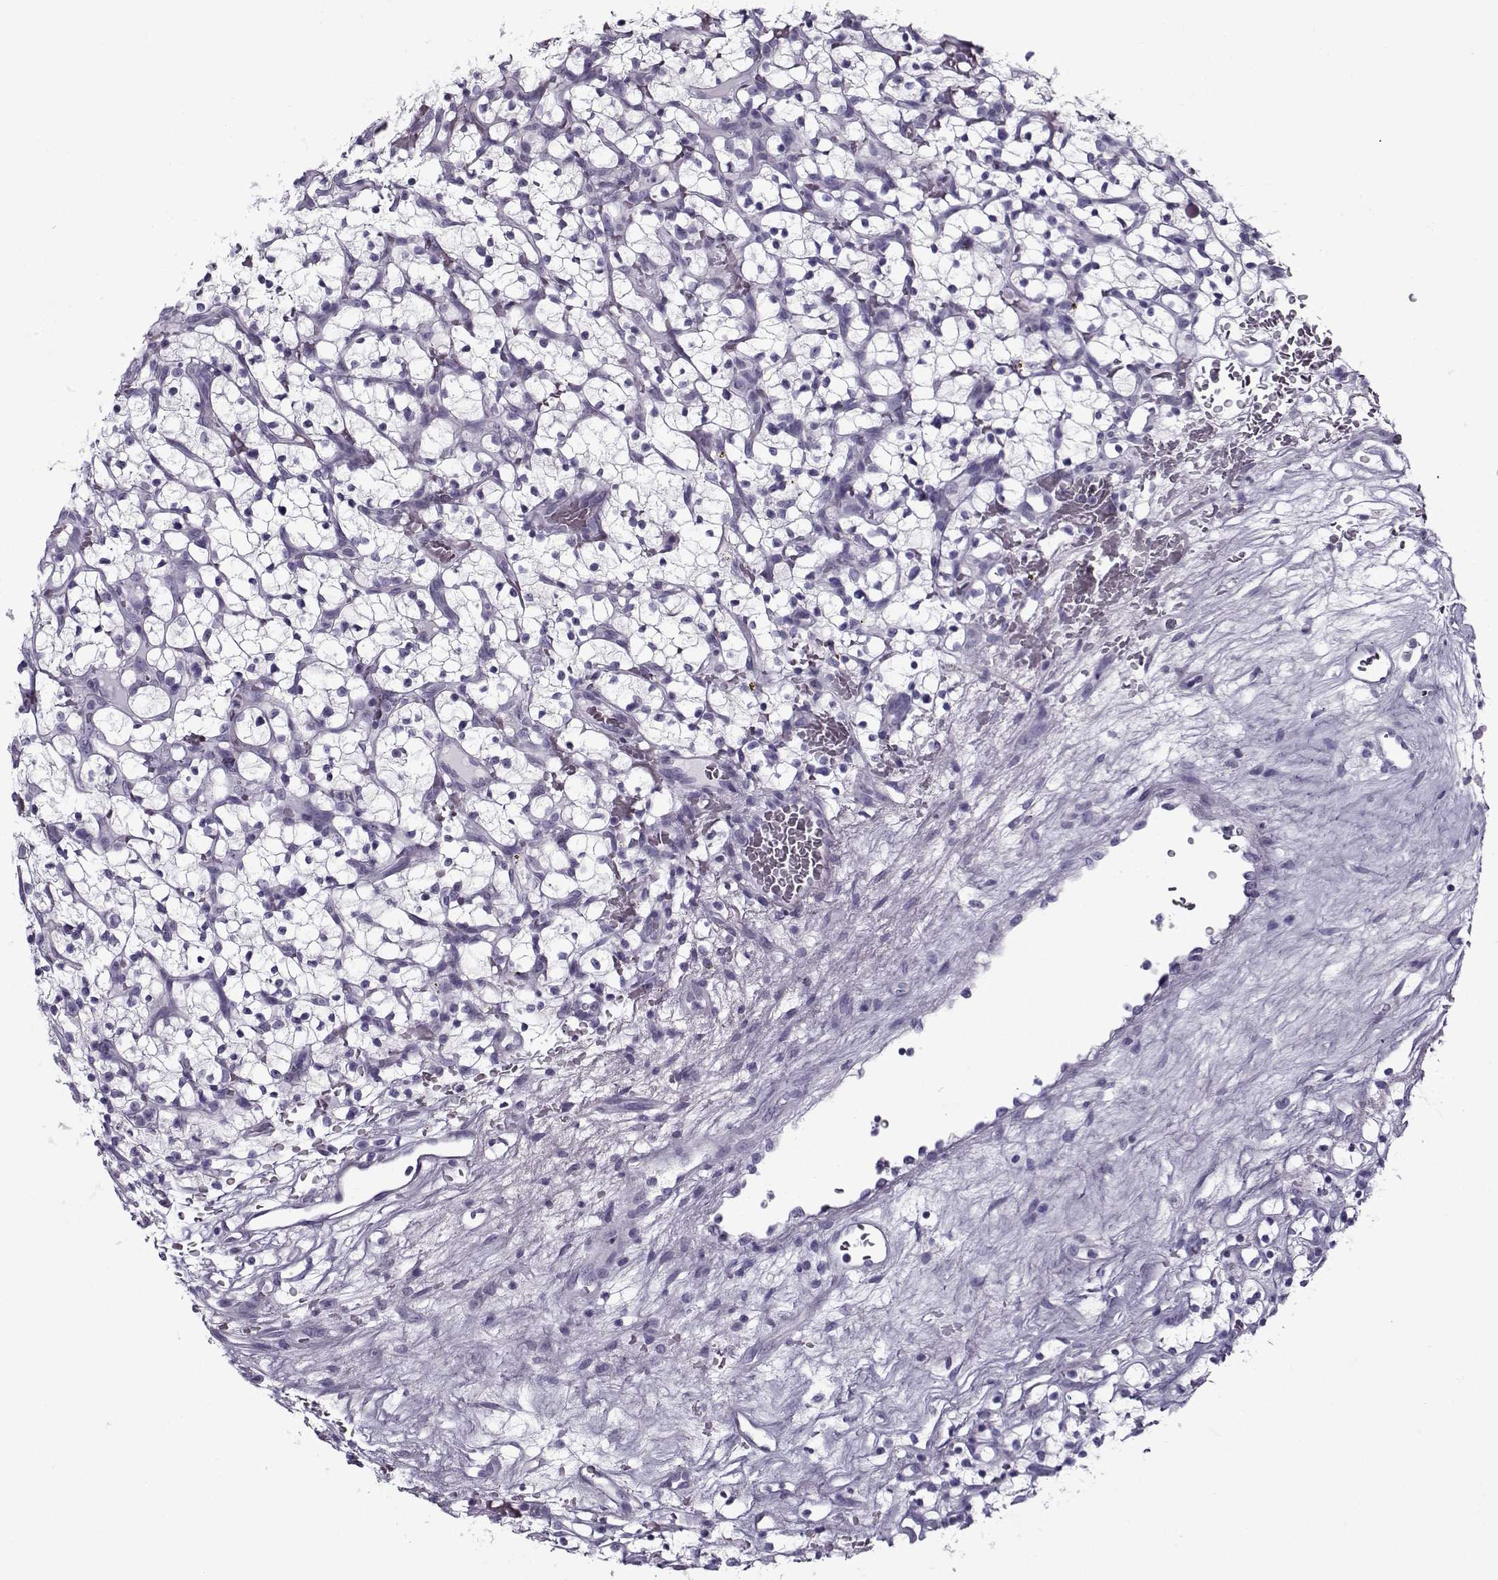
{"staining": {"intensity": "negative", "quantity": "none", "location": "none"}, "tissue": "renal cancer", "cell_type": "Tumor cells", "image_type": "cancer", "snomed": [{"axis": "morphology", "description": "Adenocarcinoma, NOS"}, {"axis": "topography", "description": "Kidney"}], "caption": "Tumor cells show no significant staining in renal adenocarcinoma.", "gene": "GAGE2A", "patient": {"sex": "female", "age": 64}}